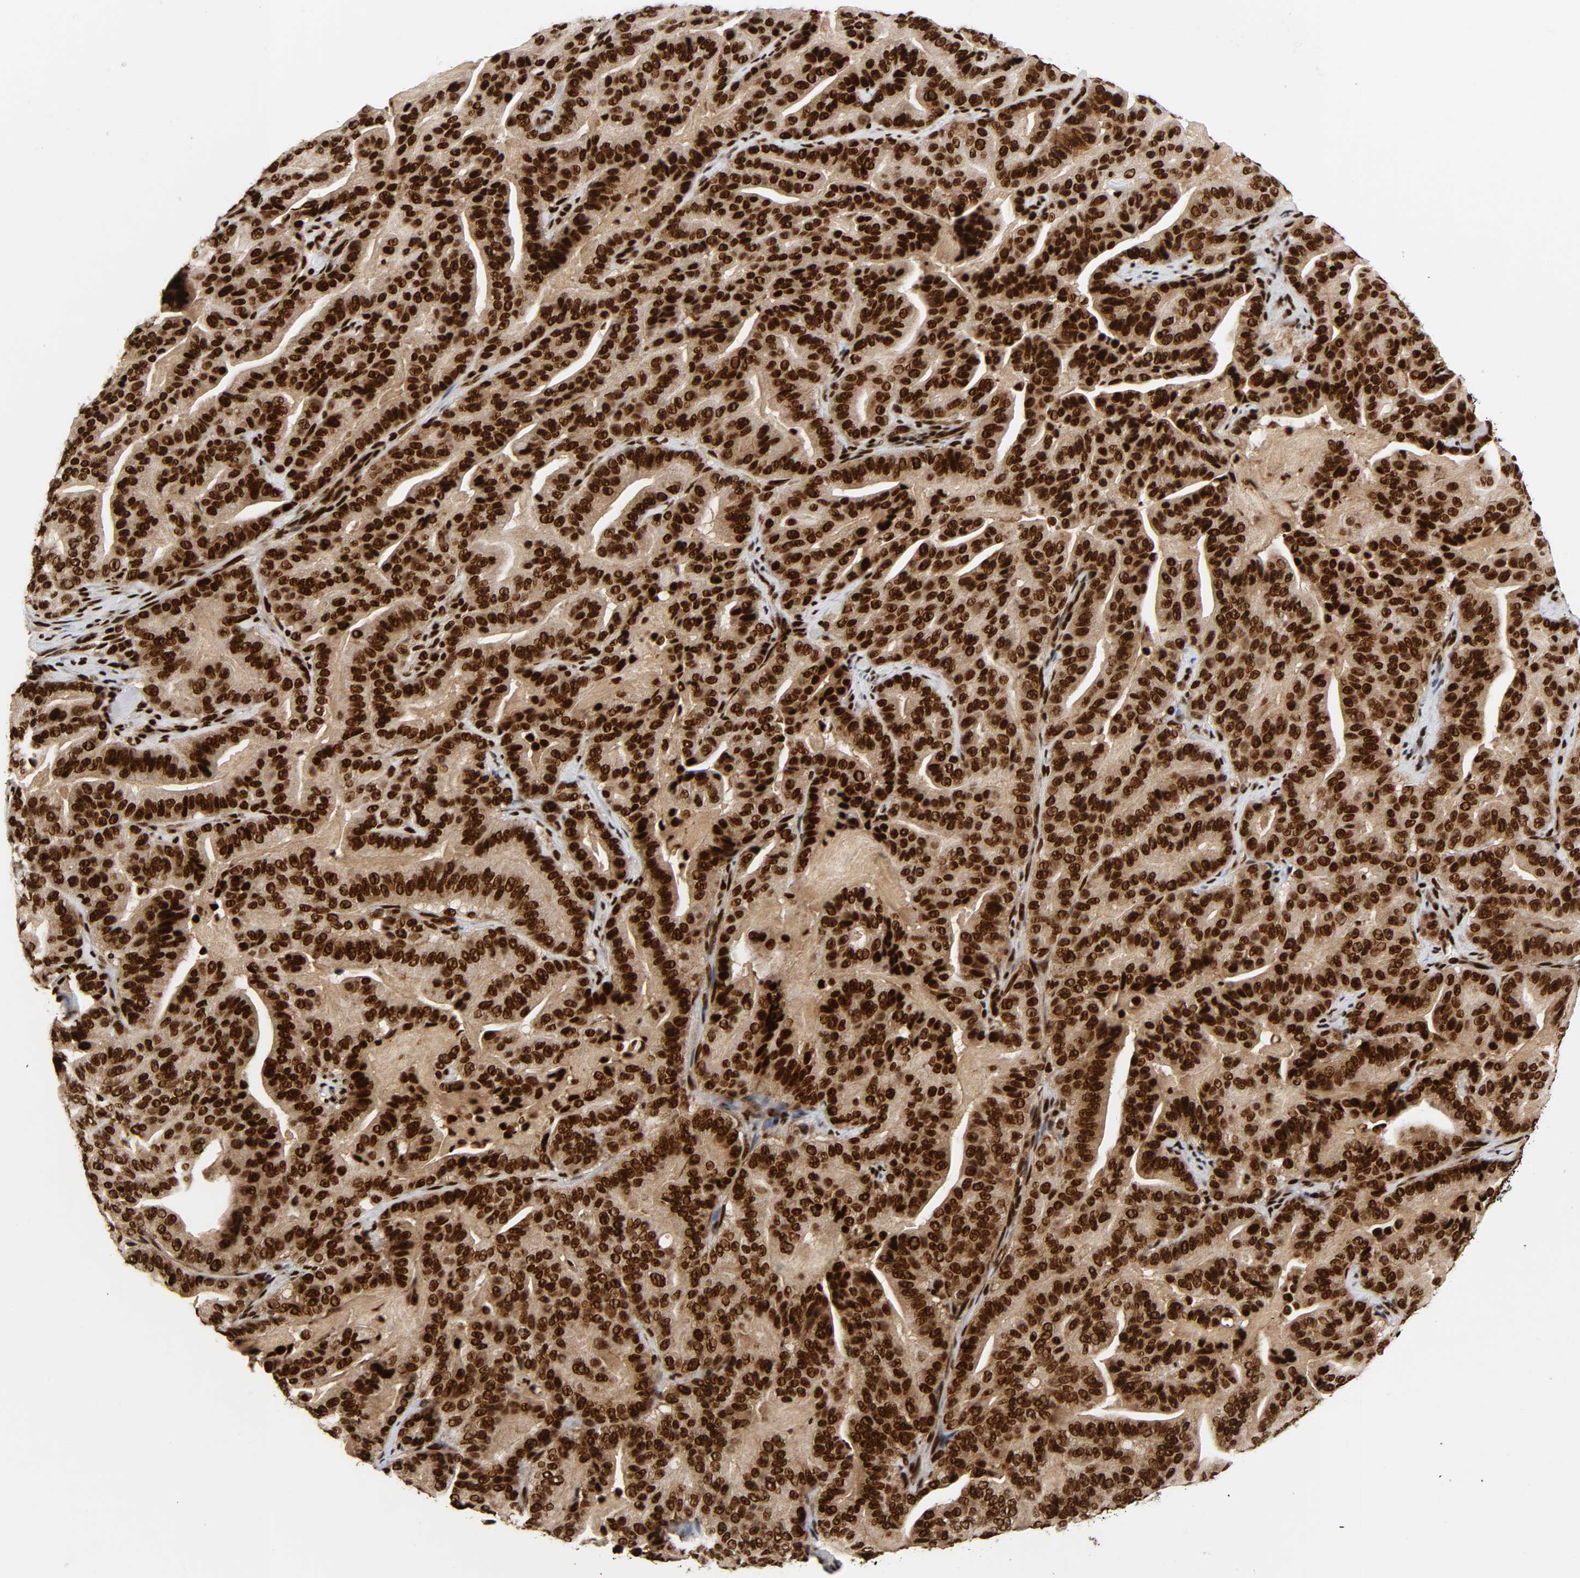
{"staining": {"intensity": "strong", "quantity": ">75%", "location": "nuclear"}, "tissue": "pancreatic cancer", "cell_type": "Tumor cells", "image_type": "cancer", "snomed": [{"axis": "morphology", "description": "Adenocarcinoma, NOS"}, {"axis": "topography", "description": "Pancreas"}], "caption": "Tumor cells exhibit high levels of strong nuclear positivity in about >75% of cells in pancreatic cancer.", "gene": "NFYB", "patient": {"sex": "male", "age": 63}}